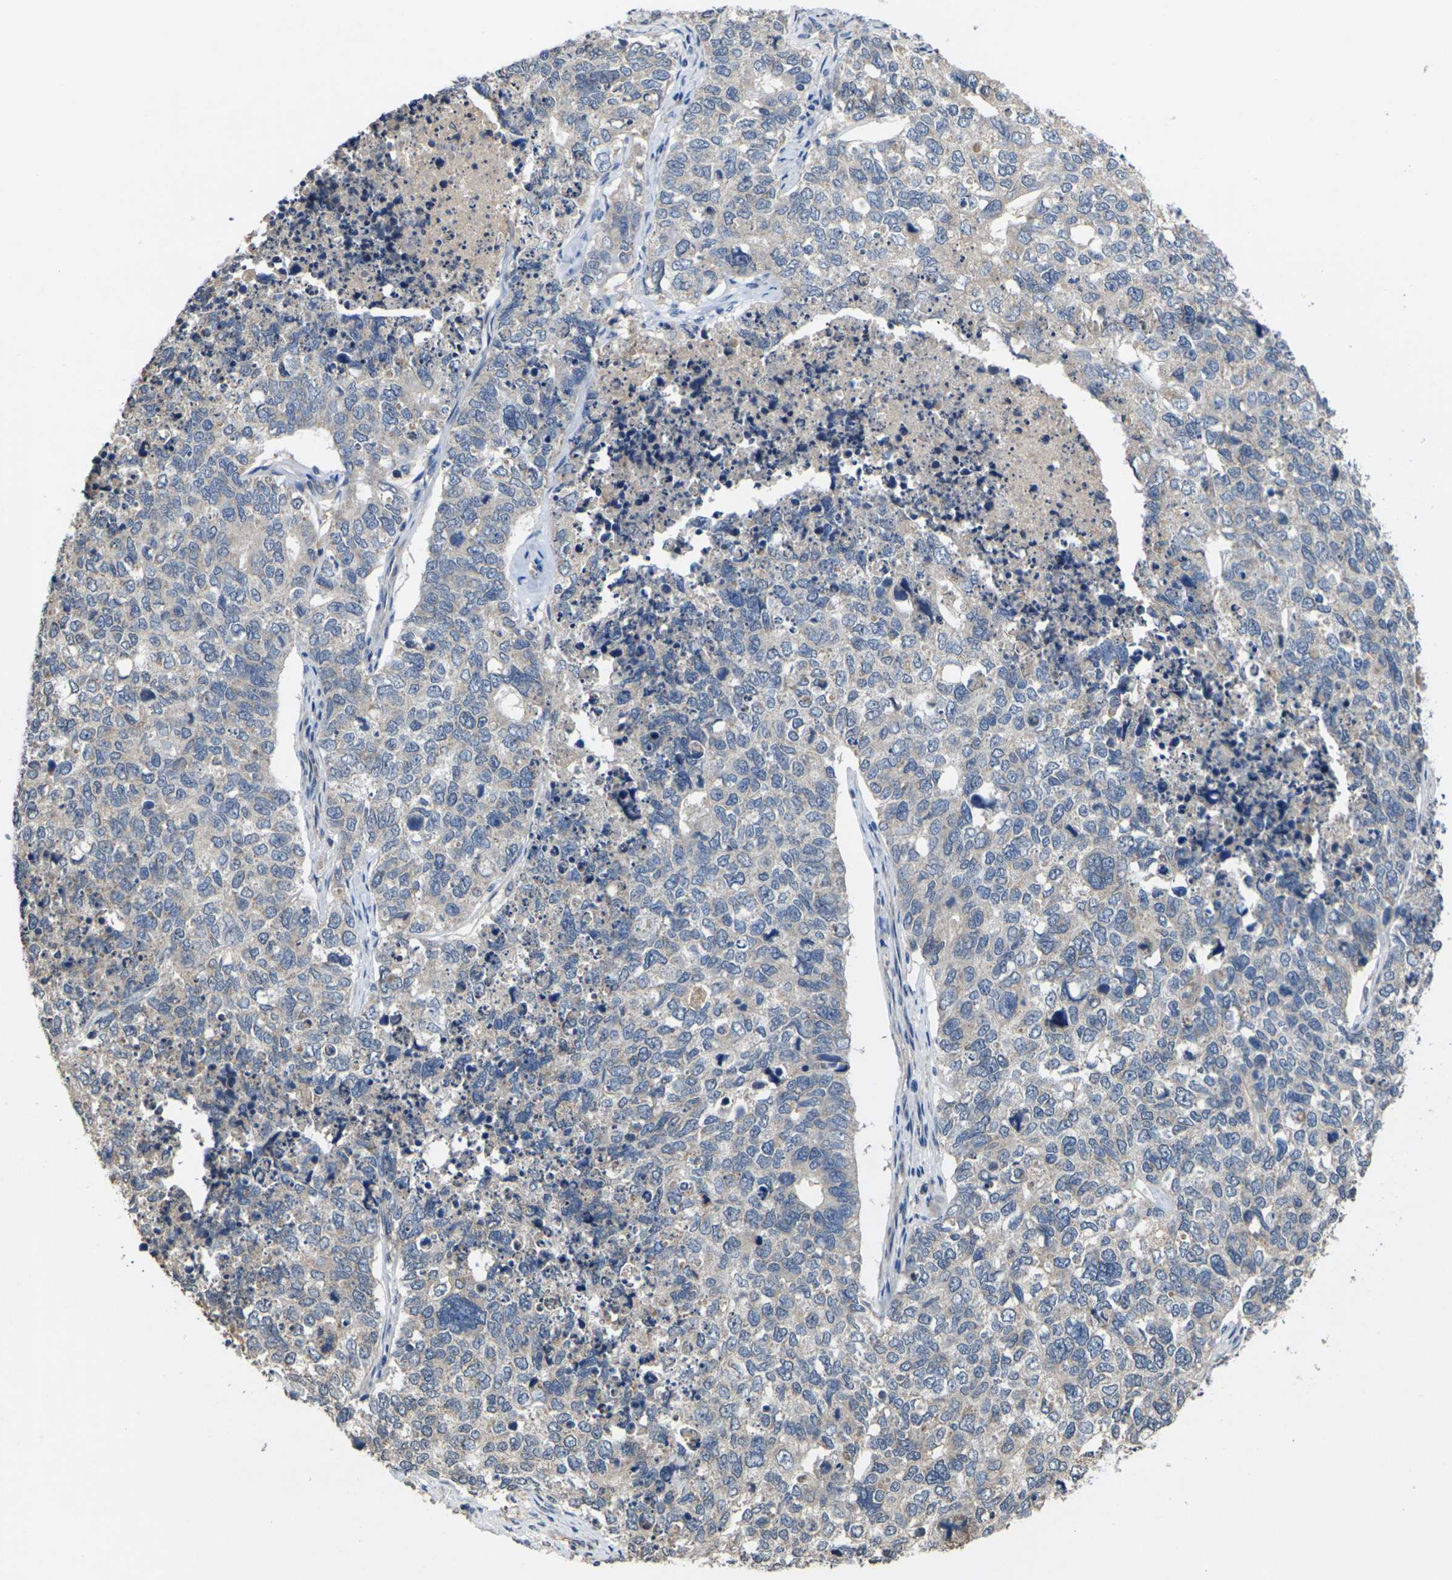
{"staining": {"intensity": "negative", "quantity": "none", "location": "none"}, "tissue": "cervical cancer", "cell_type": "Tumor cells", "image_type": "cancer", "snomed": [{"axis": "morphology", "description": "Squamous cell carcinoma, NOS"}, {"axis": "topography", "description": "Cervix"}], "caption": "Tumor cells are negative for protein expression in human cervical cancer. (DAB immunohistochemistry with hematoxylin counter stain).", "gene": "SLC2A2", "patient": {"sex": "female", "age": 63}}